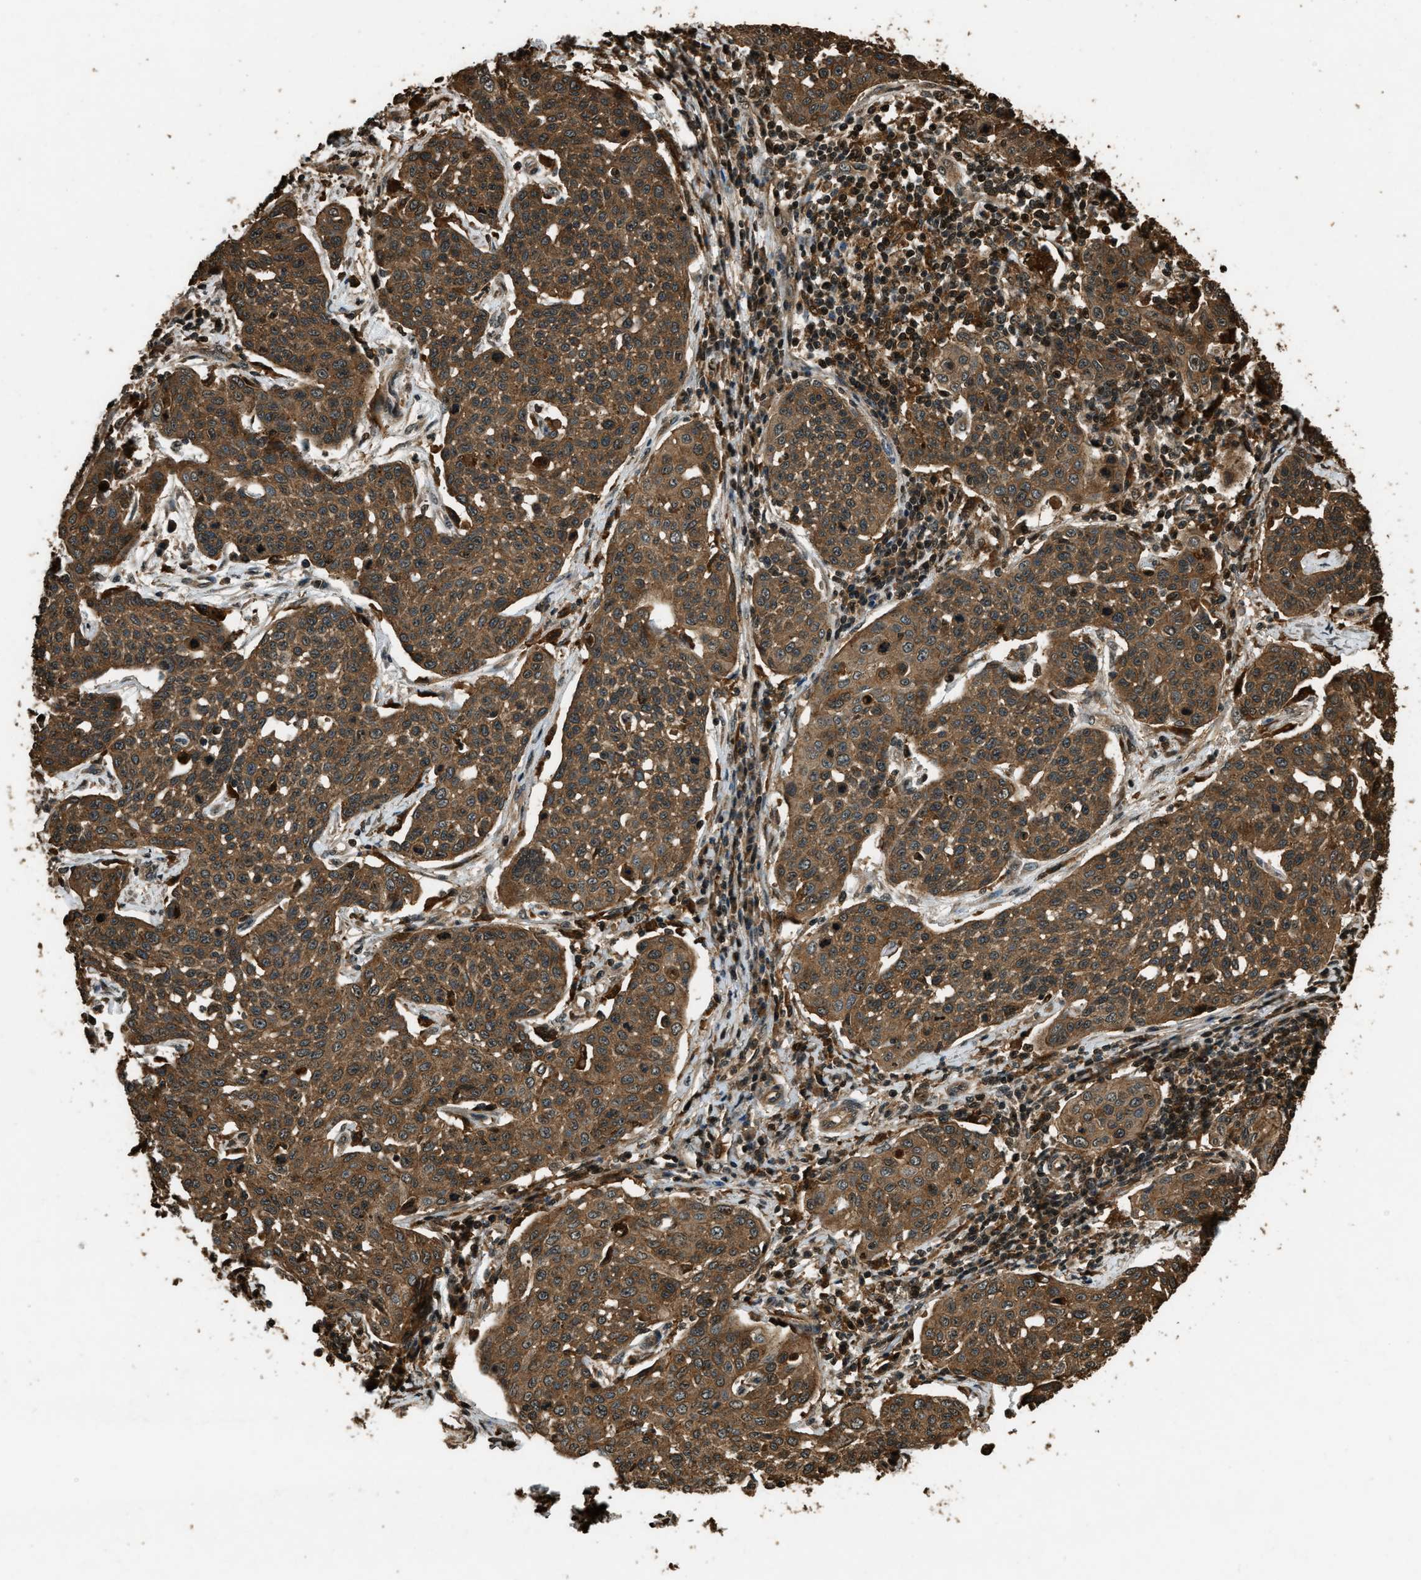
{"staining": {"intensity": "moderate", "quantity": ">75%", "location": "cytoplasmic/membranous"}, "tissue": "cervical cancer", "cell_type": "Tumor cells", "image_type": "cancer", "snomed": [{"axis": "morphology", "description": "Squamous cell carcinoma, NOS"}, {"axis": "topography", "description": "Cervix"}], "caption": "Cervical squamous cell carcinoma stained for a protein reveals moderate cytoplasmic/membranous positivity in tumor cells. Nuclei are stained in blue.", "gene": "RAP2A", "patient": {"sex": "female", "age": 34}}